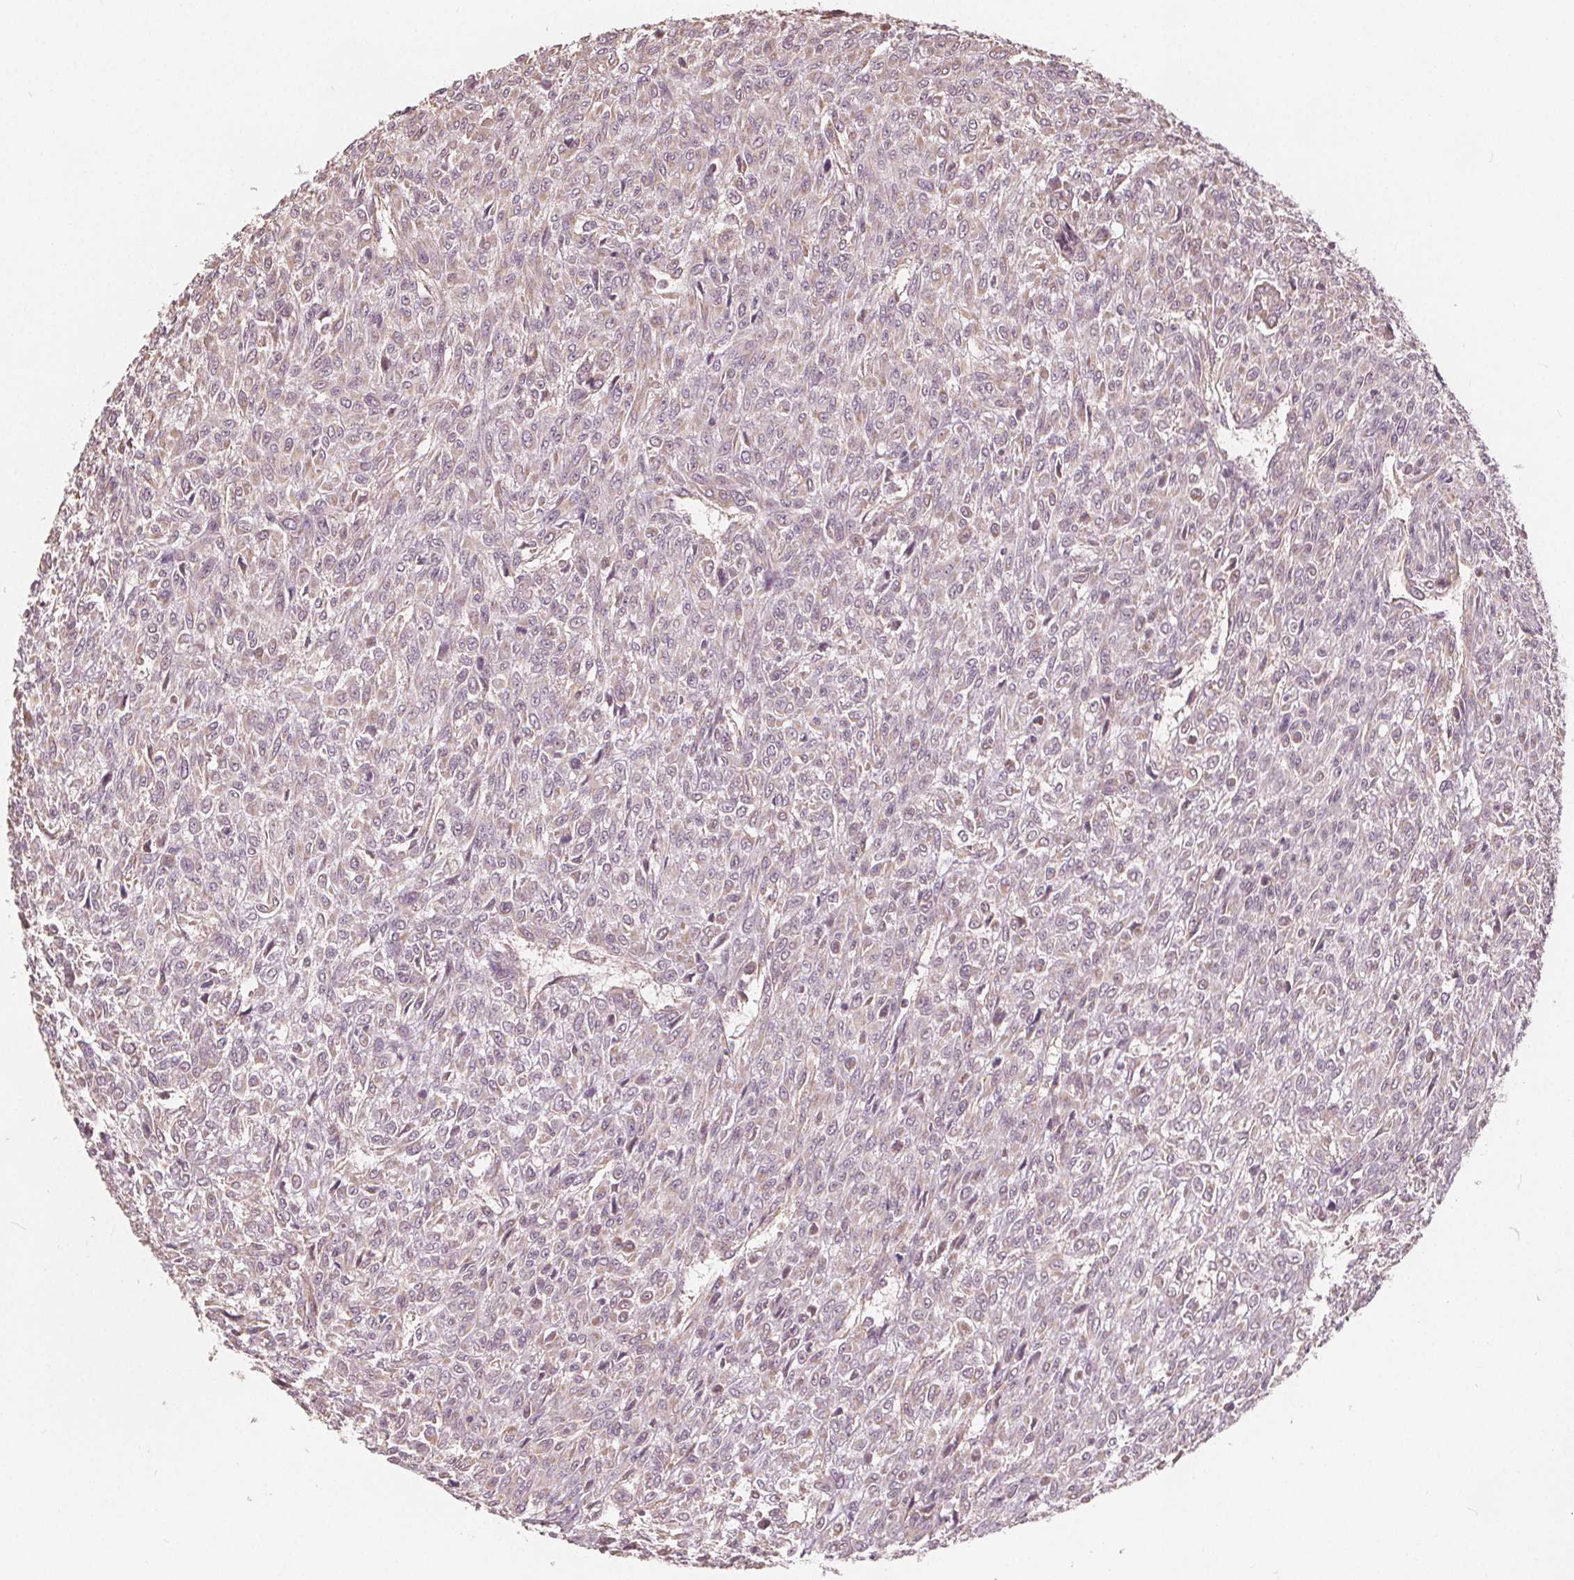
{"staining": {"intensity": "weak", "quantity": "<25%", "location": "cytoplasmic/membranous"}, "tissue": "renal cancer", "cell_type": "Tumor cells", "image_type": "cancer", "snomed": [{"axis": "morphology", "description": "Adenocarcinoma, NOS"}, {"axis": "topography", "description": "Kidney"}], "caption": "Renal cancer was stained to show a protein in brown. There is no significant staining in tumor cells.", "gene": "PEX26", "patient": {"sex": "male", "age": 58}}